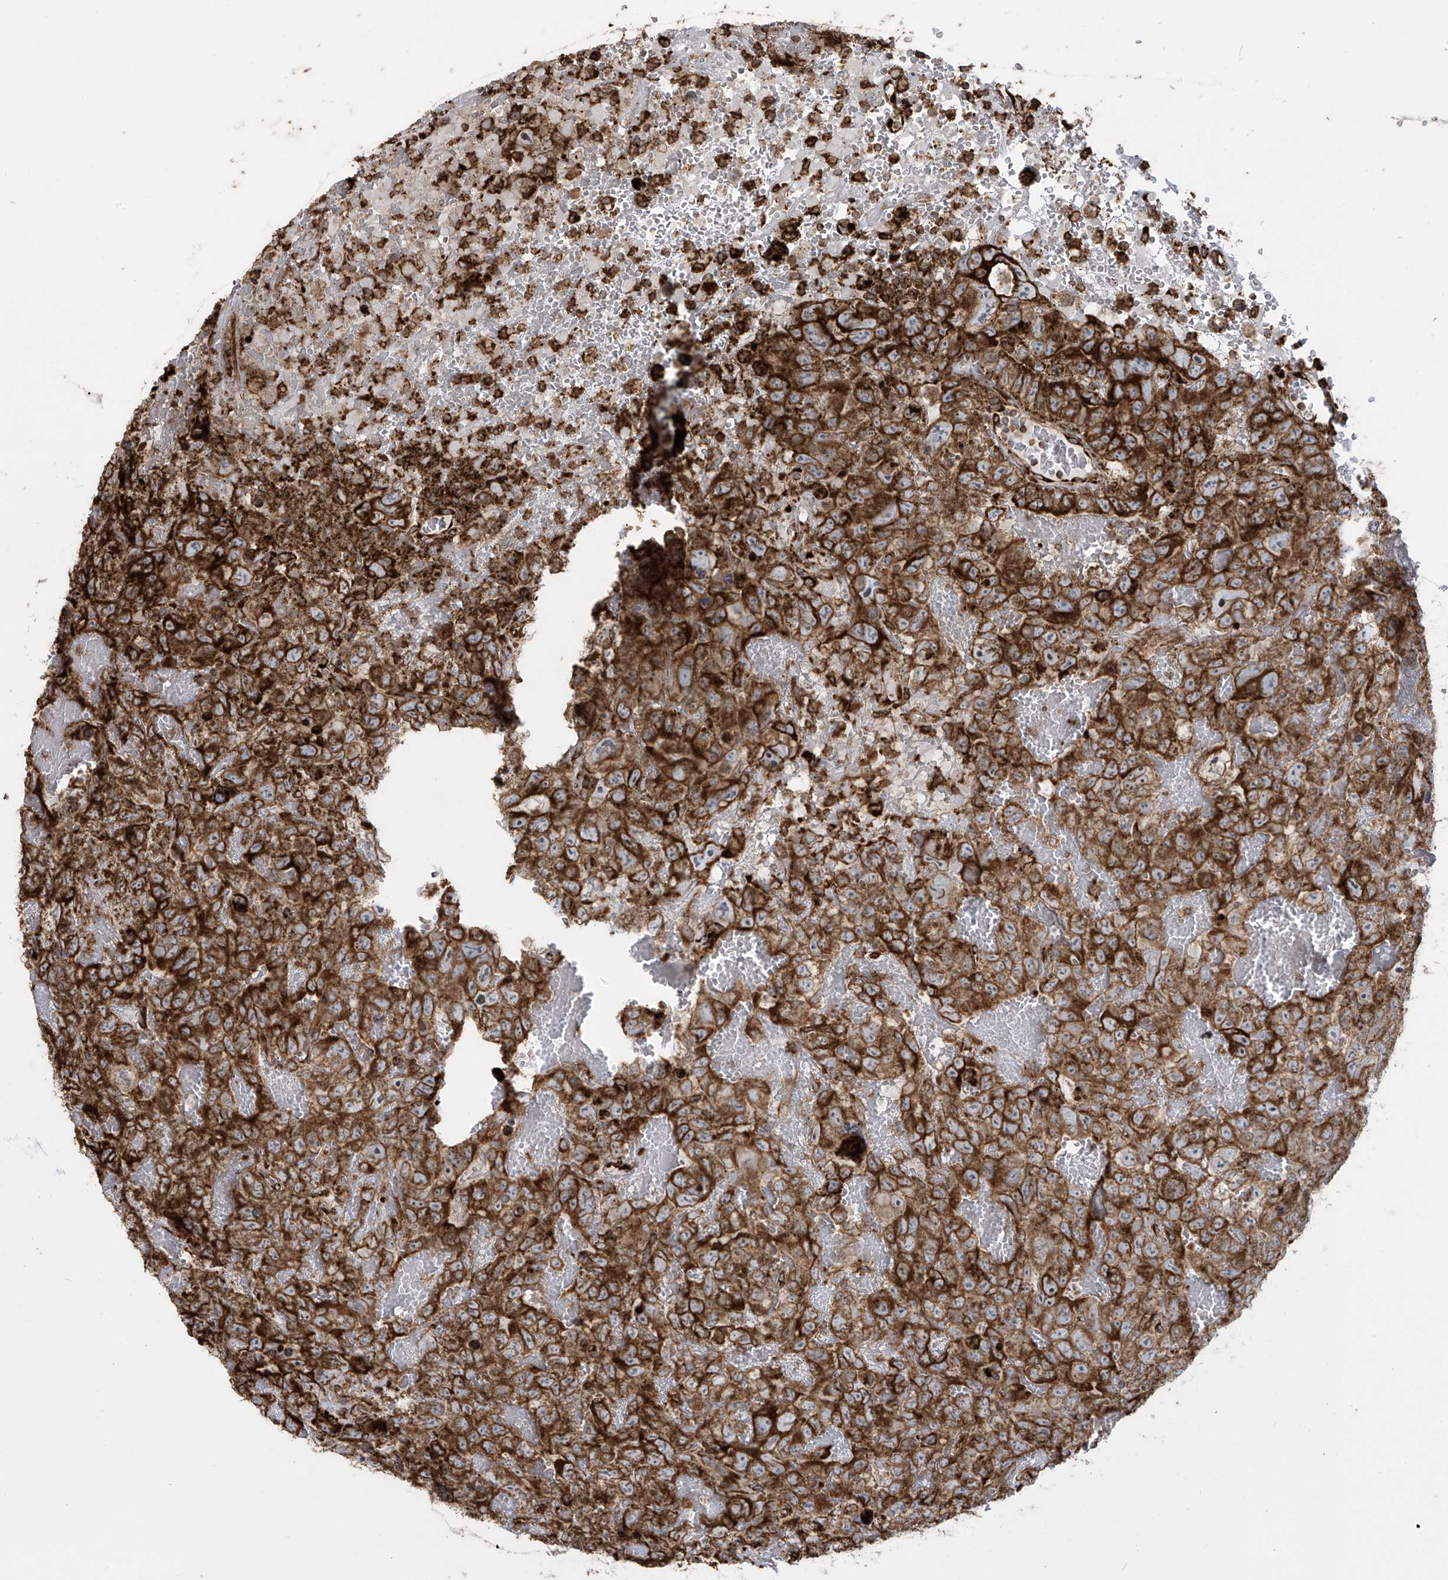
{"staining": {"intensity": "strong", "quantity": ">75%", "location": "cytoplasmic/membranous"}, "tissue": "testis cancer", "cell_type": "Tumor cells", "image_type": "cancer", "snomed": [{"axis": "morphology", "description": "Carcinoma, Embryonal, NOS"}, {"axis": "topography", "description": "Testis"}], "caption": "Immunohistochemistry (IHC) image of neoplastic tissue: human embryonal carcinoma (testis) stained using immunohistochemistry shows high levels of strong protein expression localized specifically in the cytoplasmic/membranous of tumor cells, appearing as a cytoplasmic/membranous brown color.", "gene": "MX1", "patient": {"sex": "male", "age": 45}}